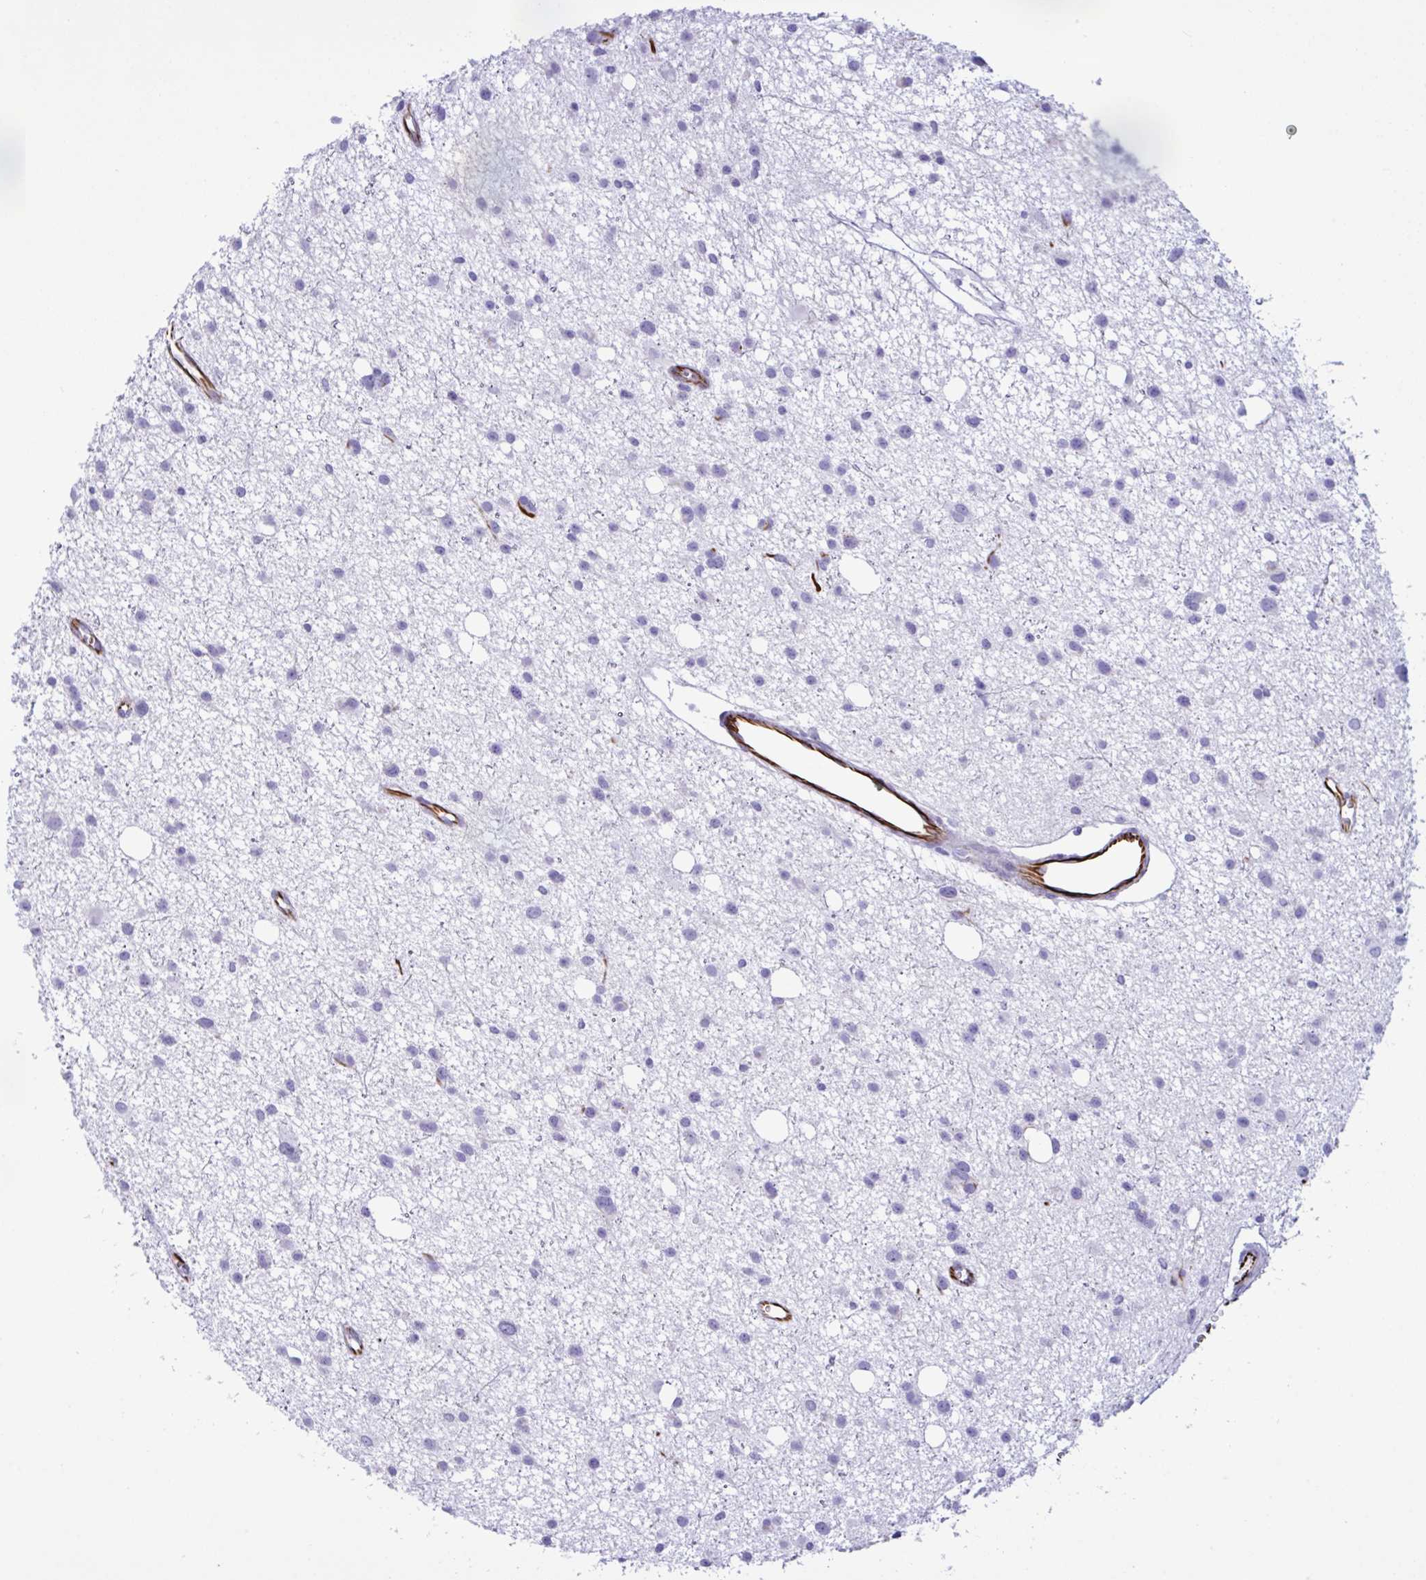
{"staining": {"intensity": "negative", "quantity": "none", "location": "none"}, "tissue": "glioma", "cell_type": "Tumor cells", "image_type": "cancer", "snomed": [{"axis": "morphology", "description": "Glioma, malignant, High grade"}, {"axis": "topography", "description": "Brain"}], "caption": "Malignant glioma (high-grade) was stained to show a protein in brown. There is no significant positivity in tumor cells.", "gene": "SMAD5", "patient": {"sex": "male", "age": 23}}